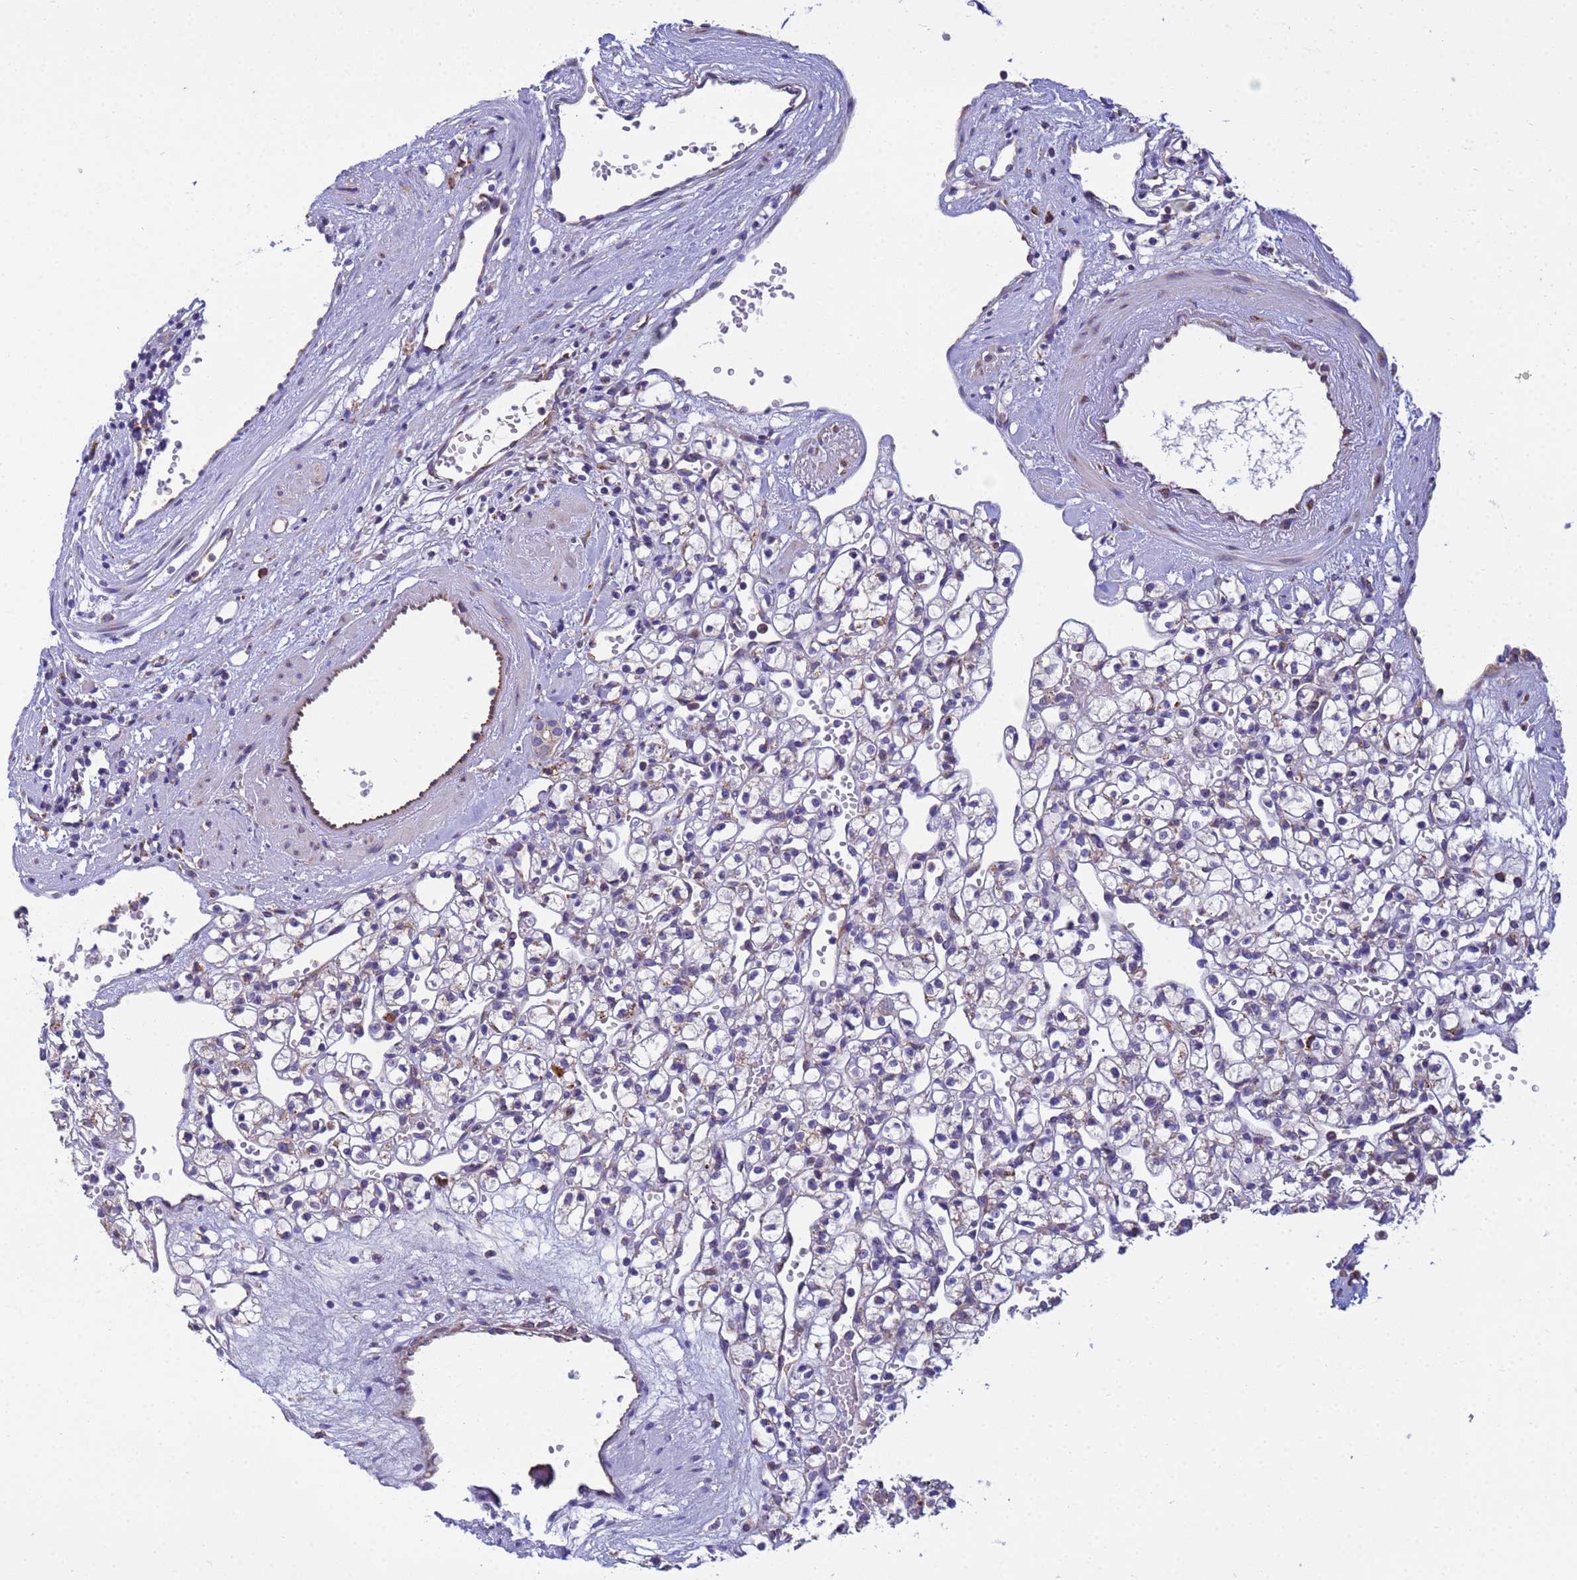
{"staining": {"intensity": "negative", "quantity": "none", "location": "none"}, "tissue": "renal cancer", "cell_type": "Tumor cells", "image_type": "cancer", "snomed": [{"axis": "morphology", "description": "Adenocarcinoma, NOS"}, {"axis": "topography", "description": "Kidney"}], "caption": "An image of renal cancer stained for a protein reveals no brown staining in tumor cells.", "gene": "THAP5", "patient": {"sex": "female", "age": 59}}